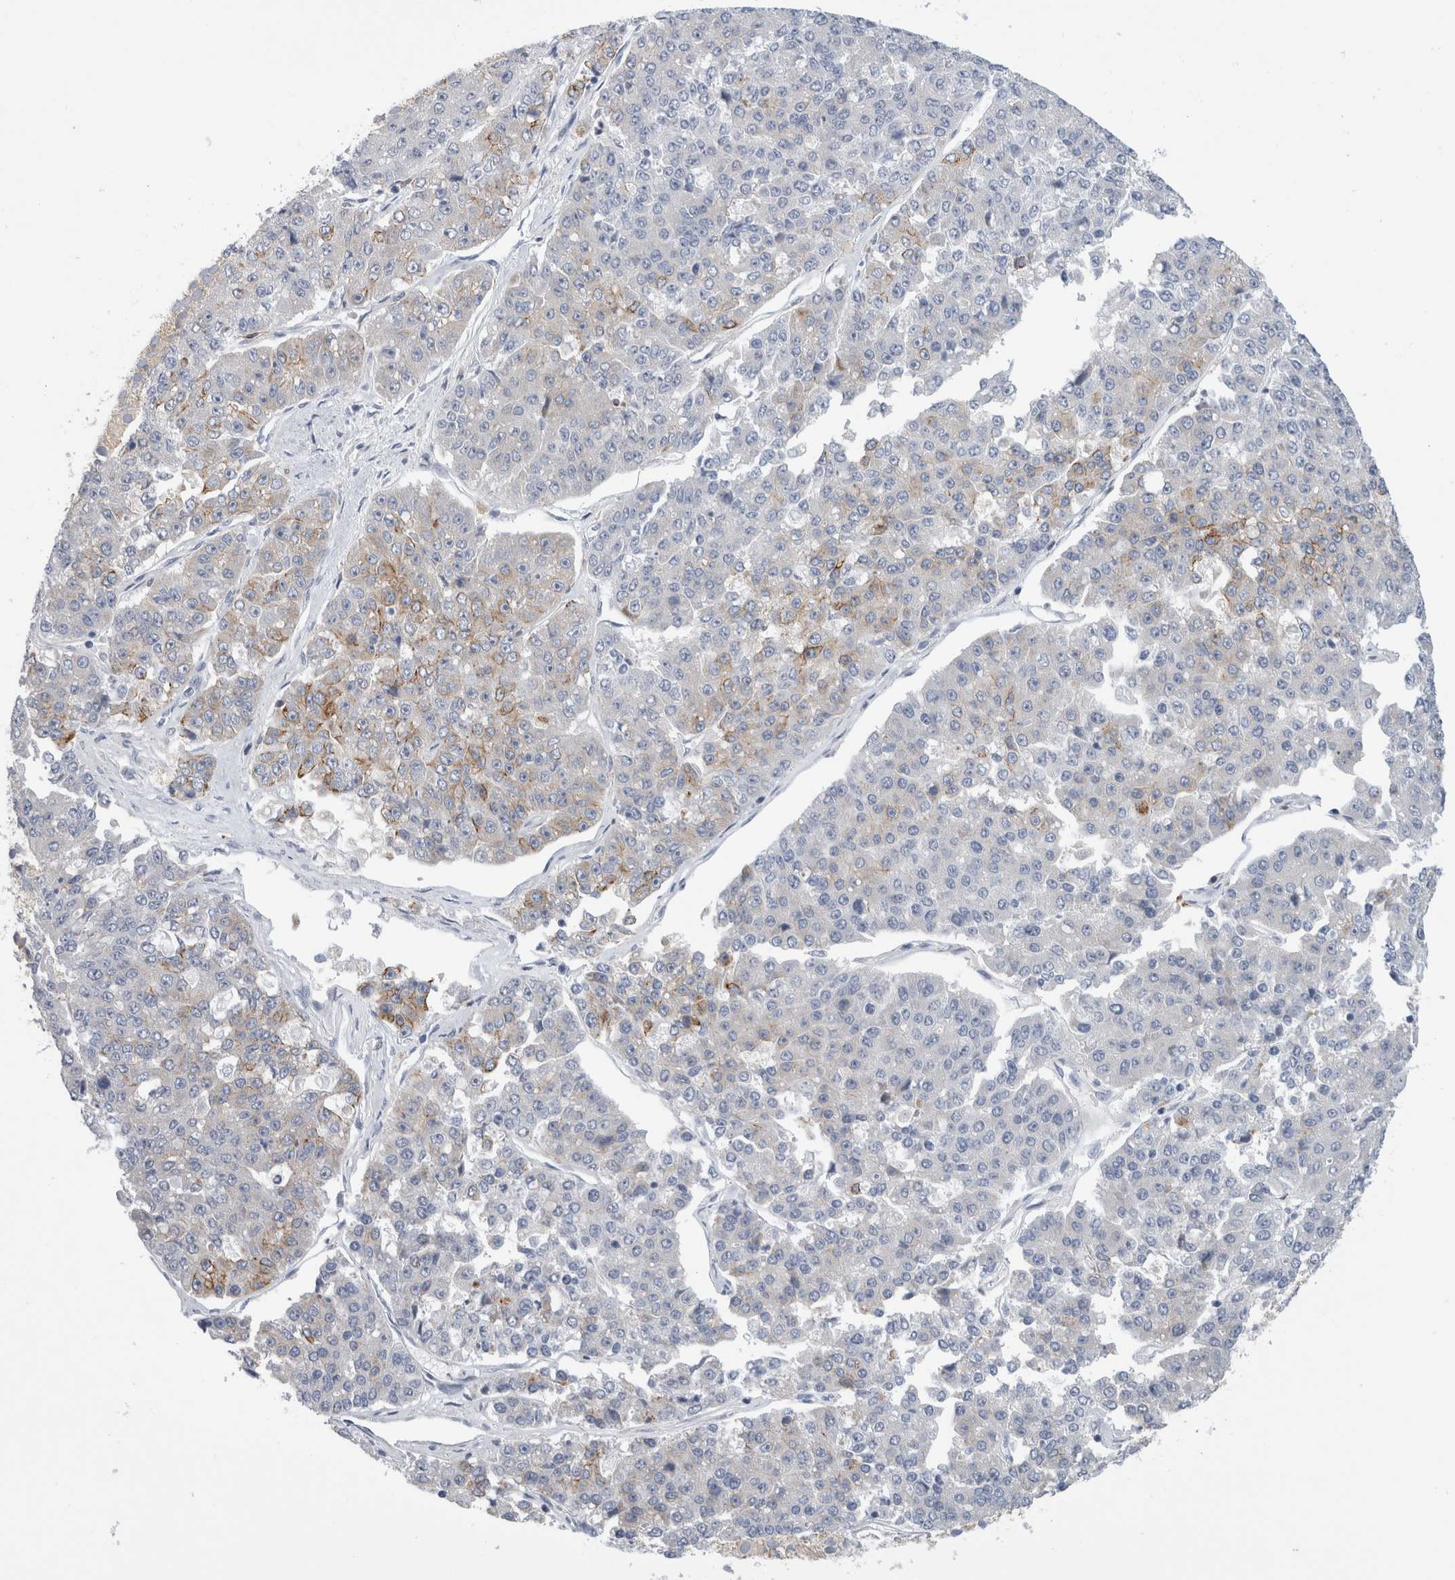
{"staining": {"intensity": "moderate", "quantity": "<25%", "location": "cytoplasmic/membranous"}, "tissue": "pancreatic cancer", "cell_type": "Tumor cells", "image_type": "cancer", "snomed": [{"axis": "morphology", "description": "Adenocarcinoma, NOS"}, {"axis": "topography", "description": "Pancreas"}], "caption": "Immunohistochemical staining of human adenocarcinoma (pancreatic) exhibits low levels of moderate cytoplasmic/membranous staining in about <25% of tumor cells. (brown staining indicates protein expression, while blue staining denotes nuclei).", "gene": "SLC20A2", "patient": {"sex": "male", "age": 50}}